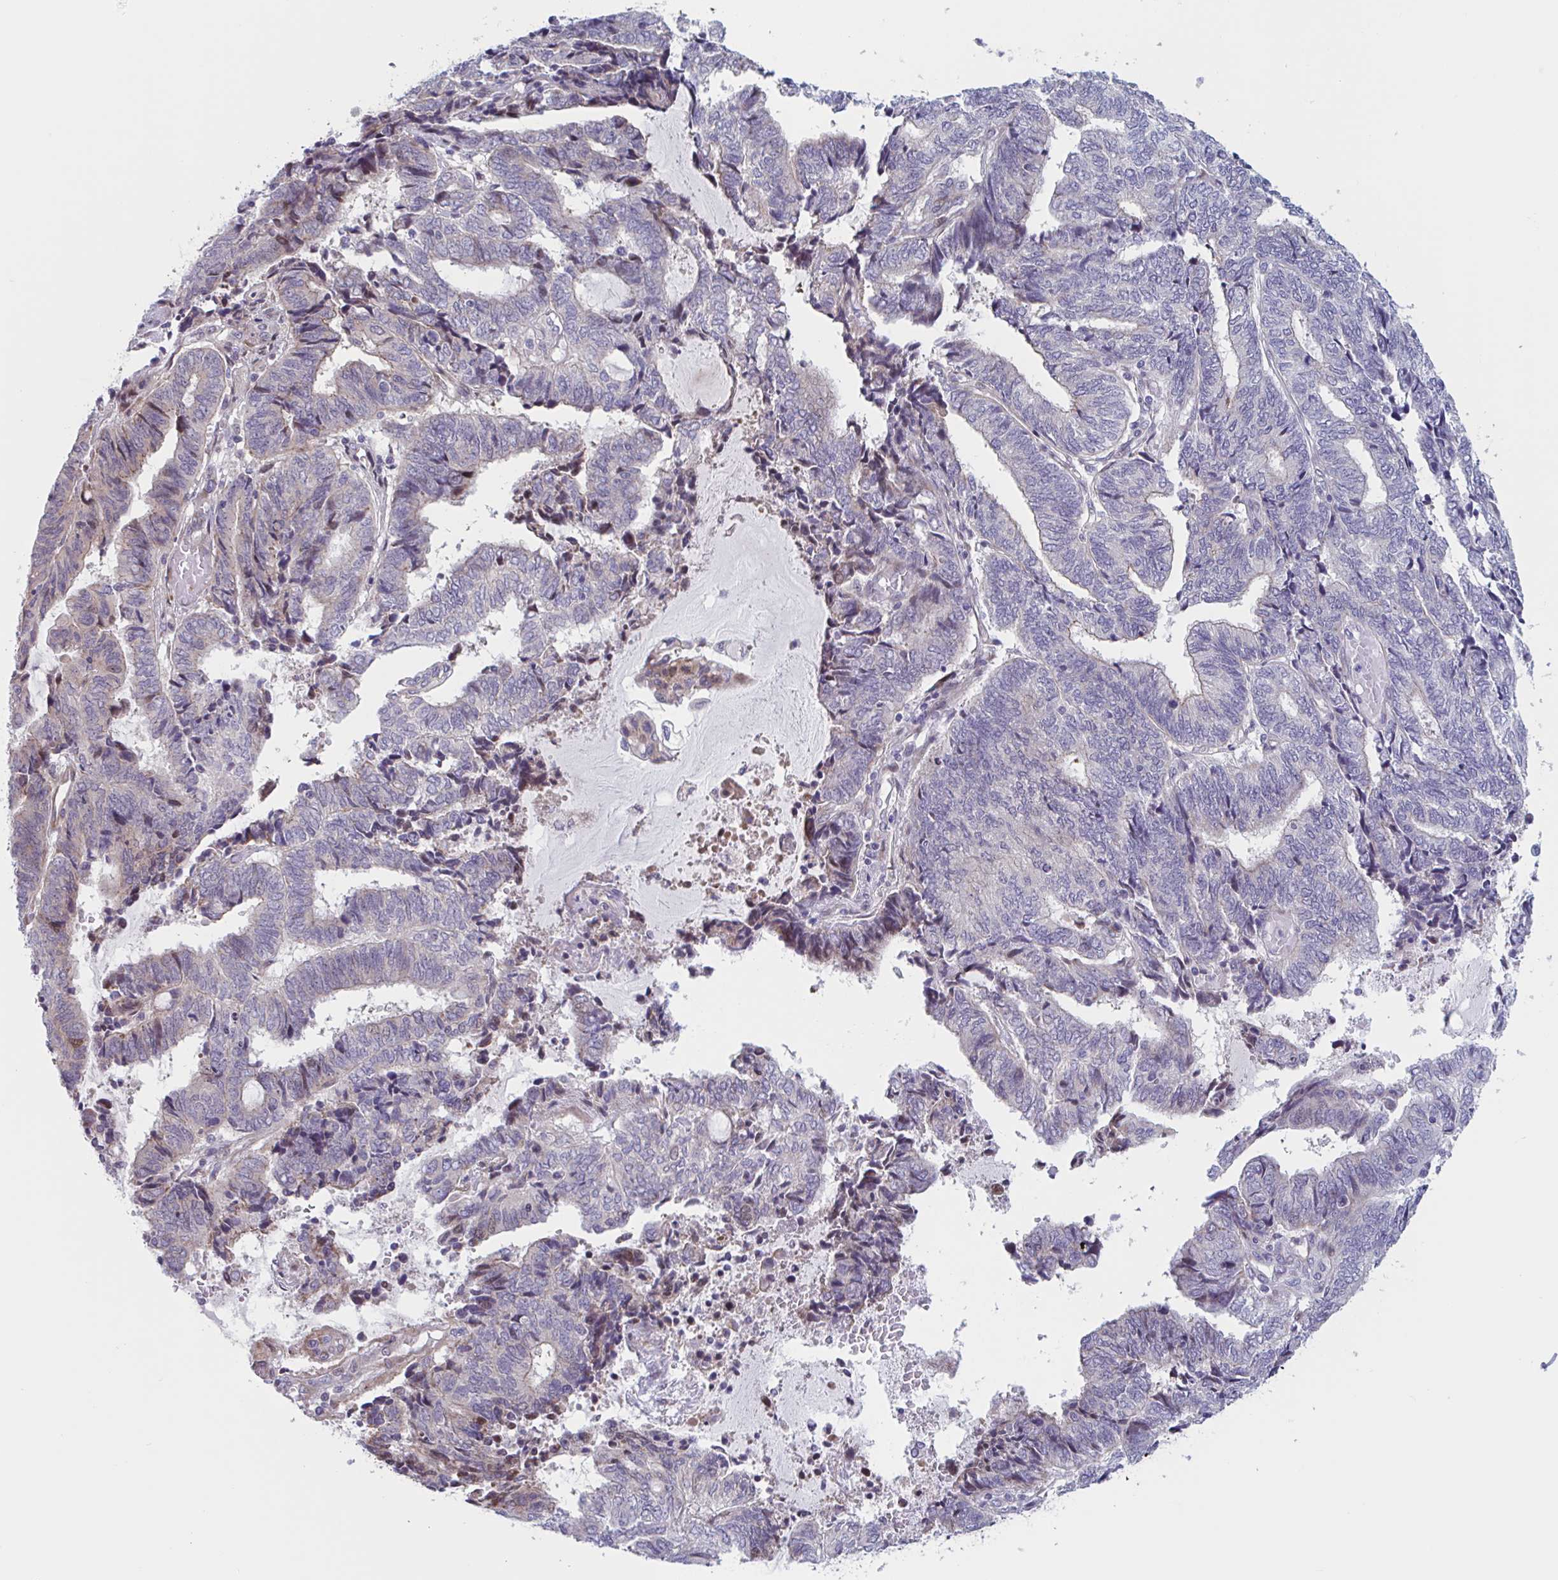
{"staining": {"intensity": "negative", "quantity": "none", "location": "none"}, "tissue": "endometrial cancer", "cell_type": "Tumor cells", "image_type": "cancer", "snomed": [{"axis": "morphology", "description": "Adenocarcinoma, NOS"}, {"axis": "topography", "description": "Uterus"}, {"axis": "topography", "description": "Endometrium"}], "caption": "Immunohistochemistry micrograph of endometrial adenocarcinoma stained for a protein (brown), which reveals no positivity in tumor cells. (Immunohistochemistry, brightfield microscopy, high magnification).", "gene": "DUXA", "patient": {"sex": "female", "age": 70}}